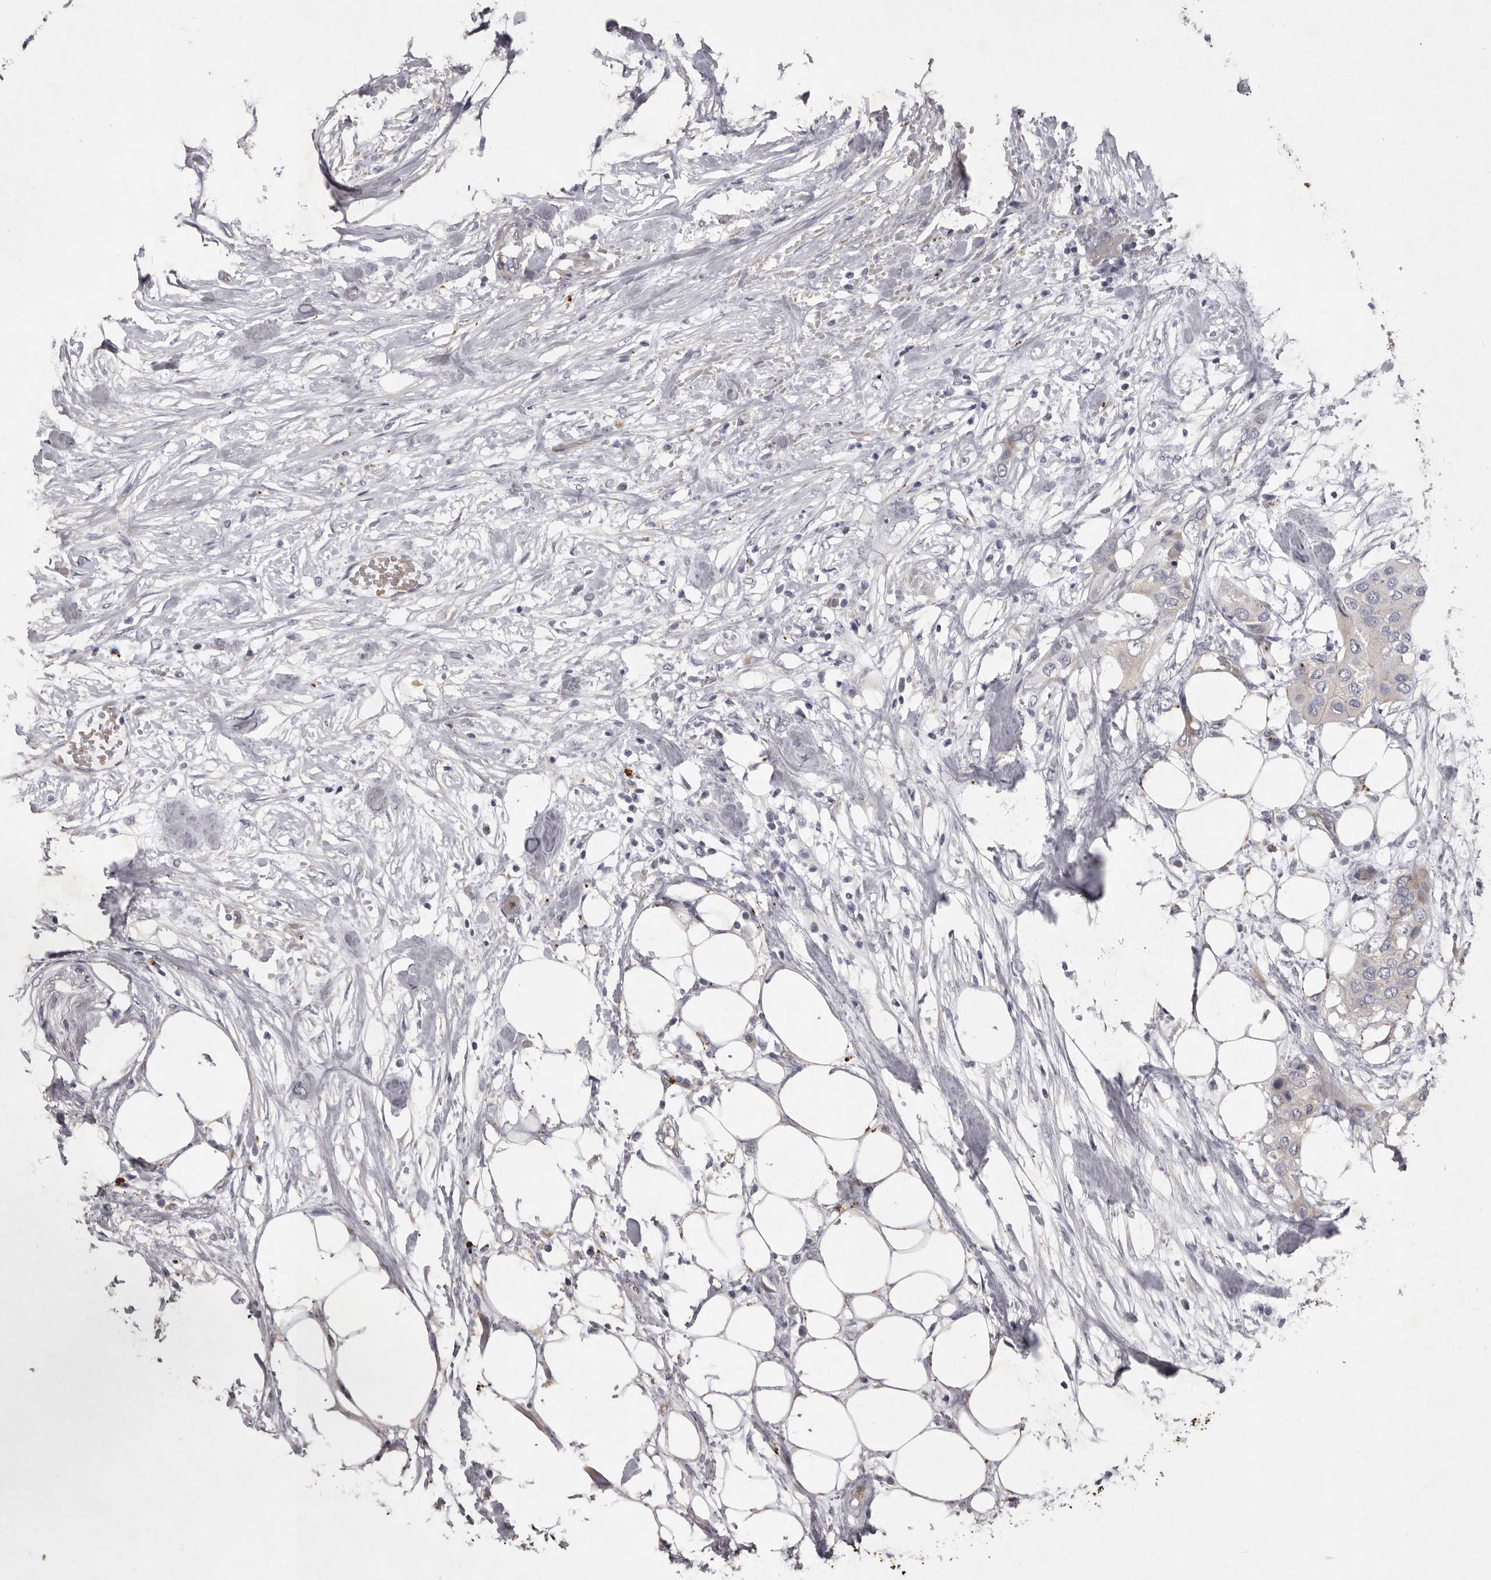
{"staining": {"intensity": "weak", "quantity": "25%-75%", "location": "cytoplasmic/membranous"}, "tissue": "urothelial cancer", "cell_type": "Tumor cells", "image_type": "cancer", "snomed": [{"axis": "morphology", "description": "Urothelial carcinoma, High grade"}, {"axis": "topography", "description": "Urinary bladder"}], "caption": "Human urothelial cancer stained with a brown dye displays weak cytoplasmic/membranous positive expression in about 25%-75% of tumor cells.", "gene": "NKAIN4", "patient": {"sex": "male", "age": 64}}